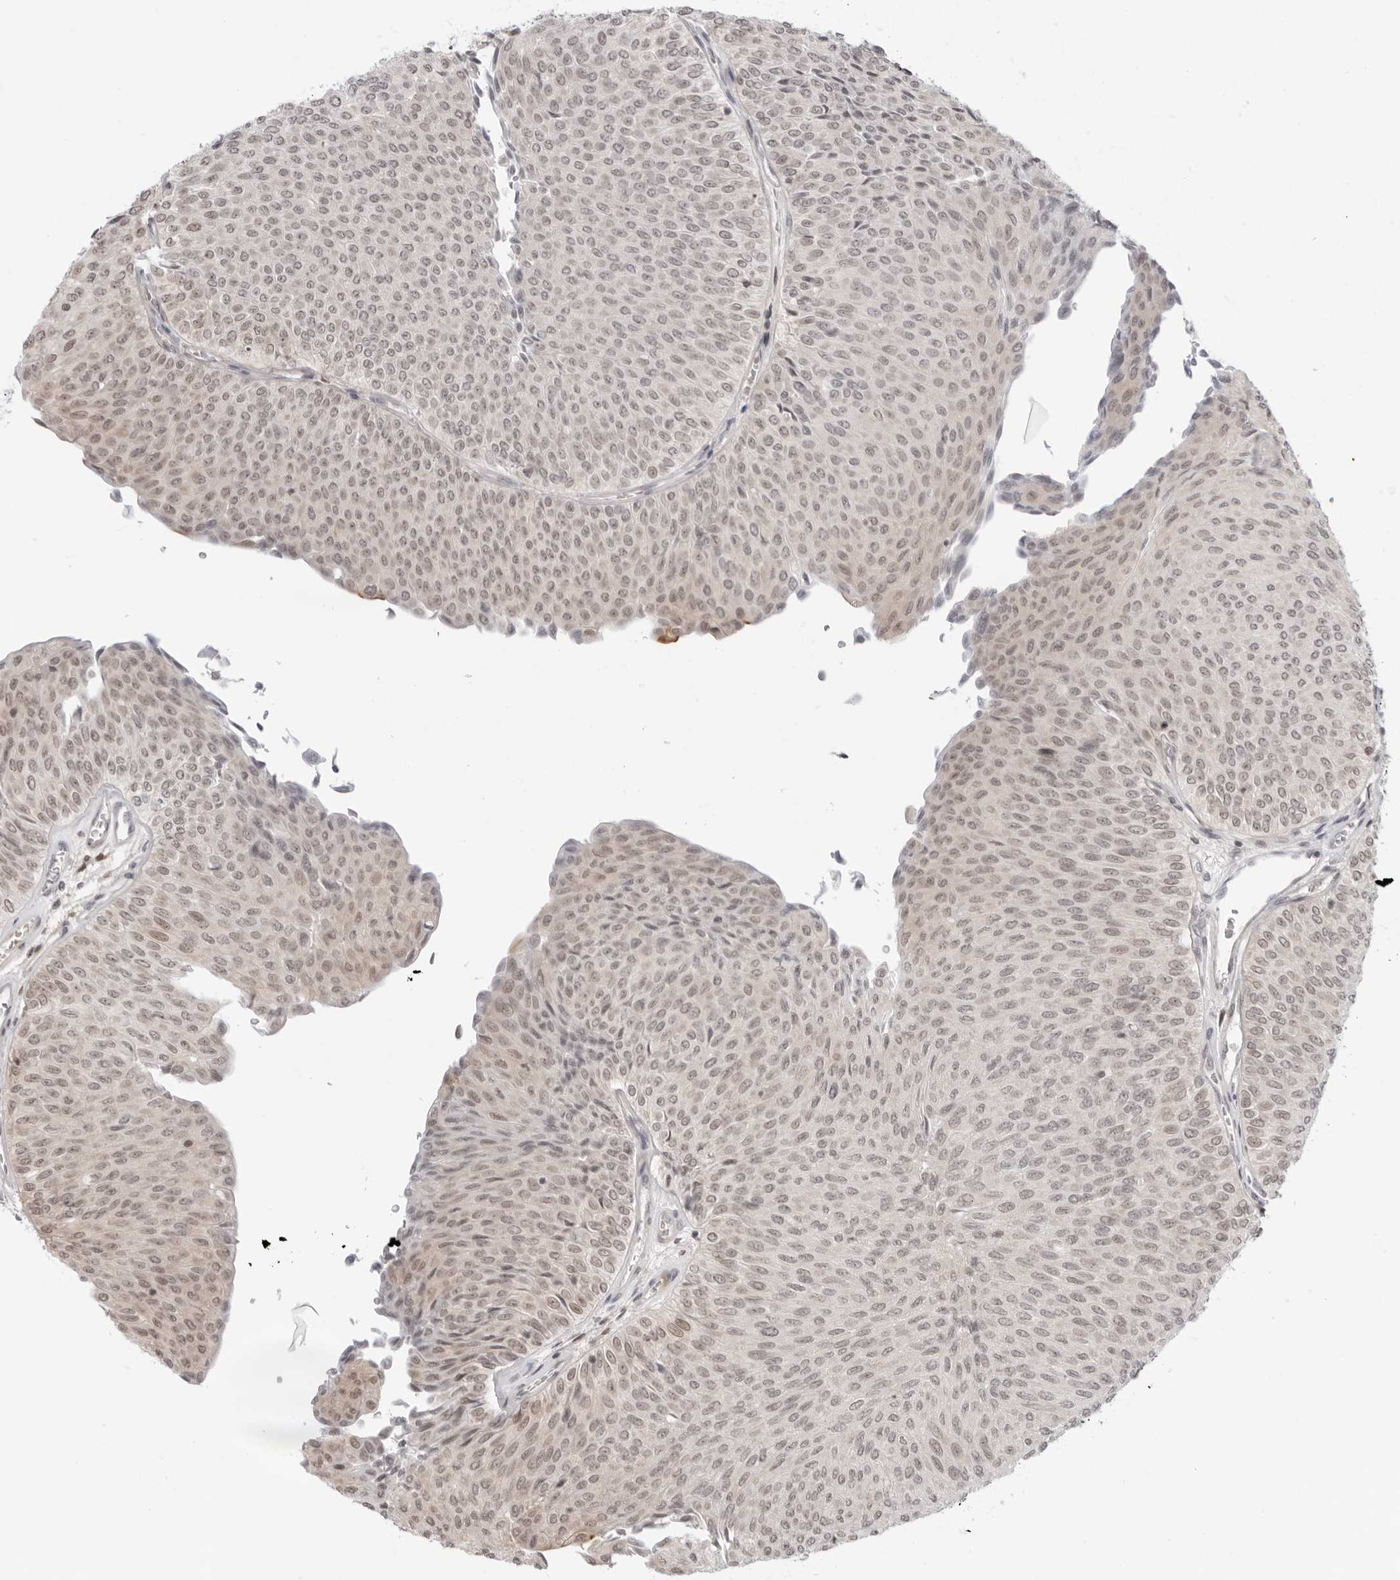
{"staining": {"intensity": "weak", "quantity": ">75%", "location": "nuclear"}, "tissue": "urothelial cancer", "cell_type": "Tumor cells", "image_type": "cancer", "snomed": [{"axis": "morphology", "description": "Urothelial carcinoma, Low grade"}, {"axis": "topography", "description": "Urinary bladder"}], "caption": "A micrograph of urothelial cancer stained for a protein displays weak nuclear brown staining in tumor cells. The staining was performed using DAB (3,3'-diaminobenzidine) to visualize the protein expression in brown, while the nuclei were stained in blue with hematoxylin (Magnification: 20x).", "gene": "RNF146", "patient": {"sex": "male", "age": 78}}